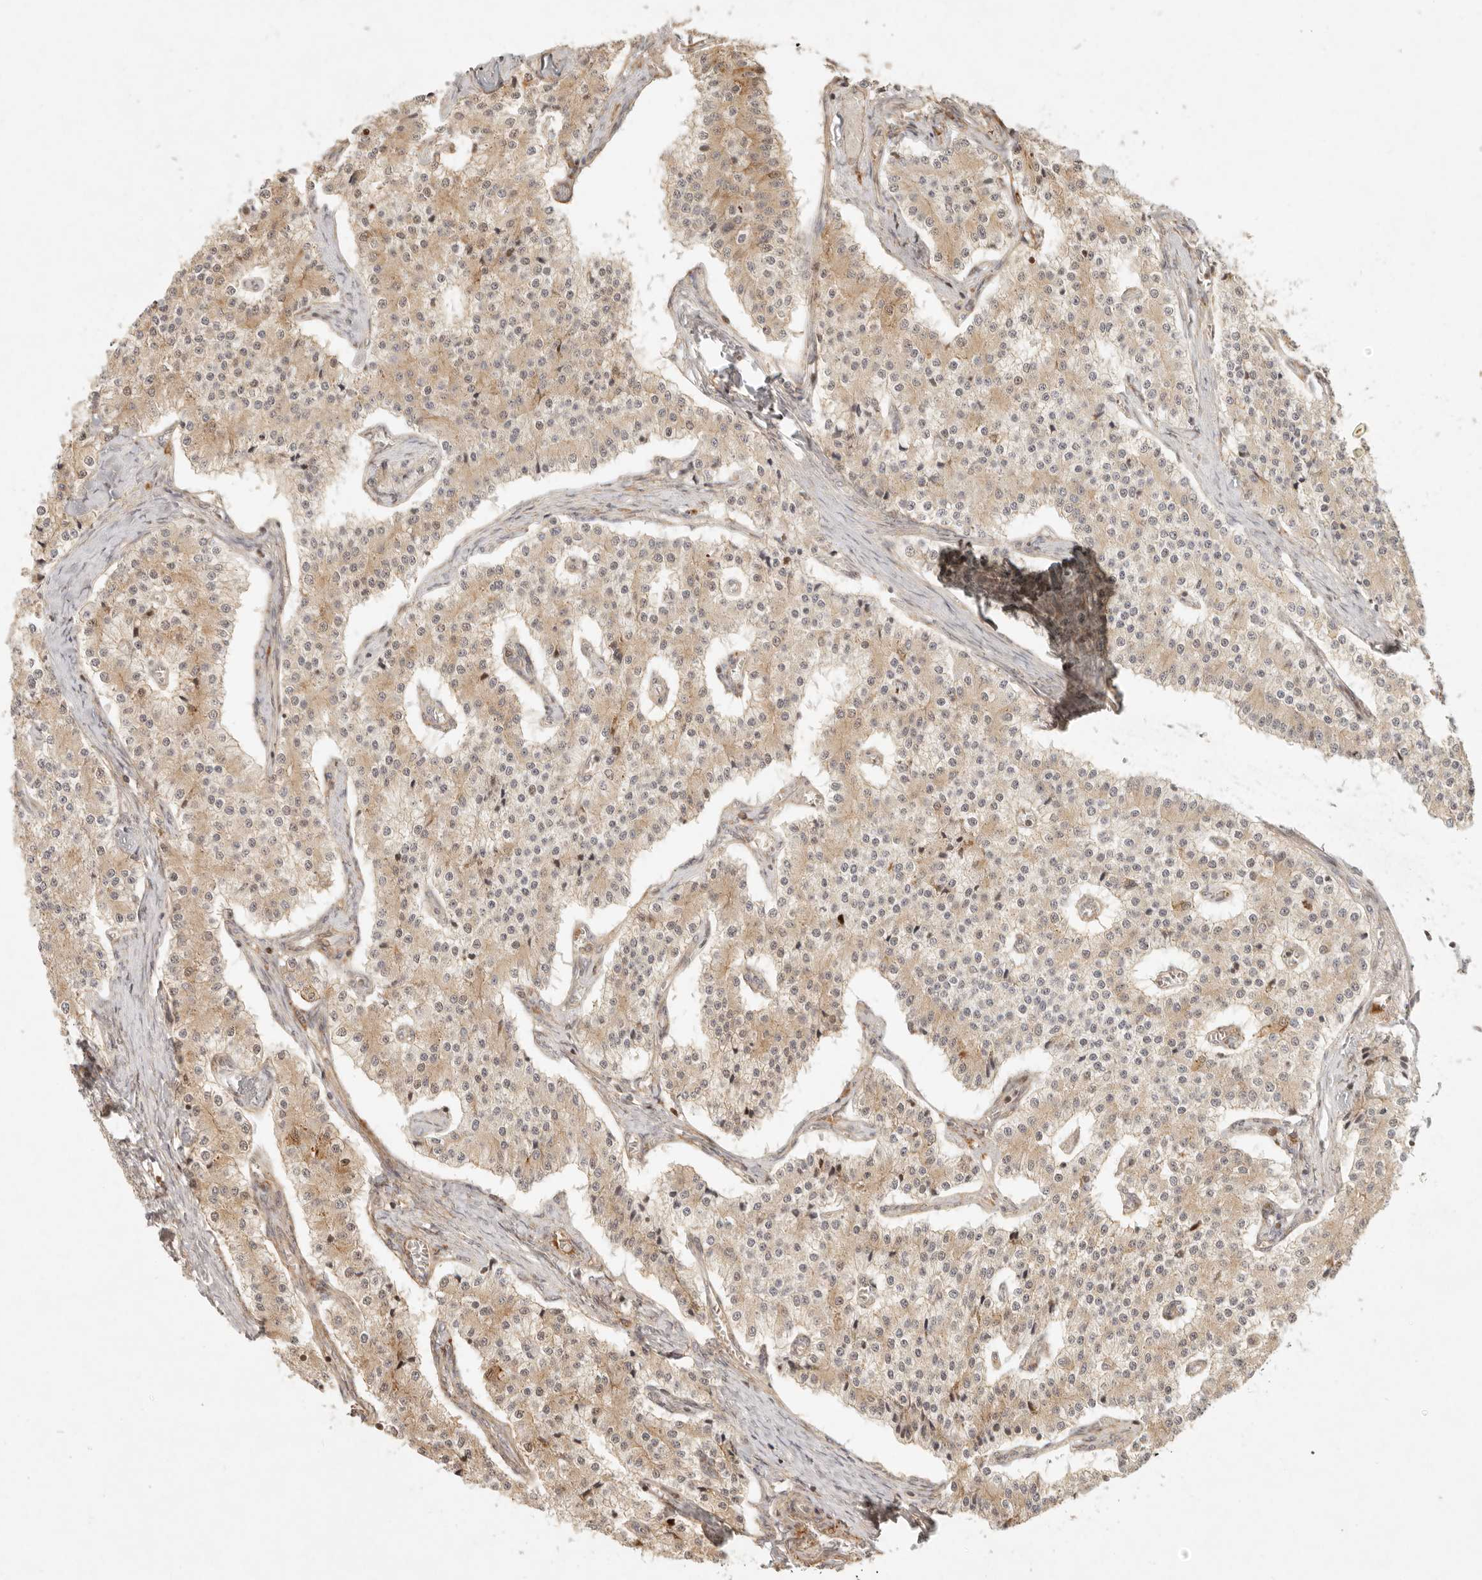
{"staining": {"intensity": "moderate", "quantity": ">75%", "location": "cytoplasmic/membranous"}, "tissue": "carcinoid", "cell_type": "Tumor cells", "image_type": "cancer", "snomed": [{"axis": "morphology", "description": "Carcinoid, malignant, NOS"}, {"axis": "topography", "description": "Colon"}], "caption": "An immunohistochemistry (IHC) image of neoplastic tissue is shown. Protein staining in brown shows moderate cytoplasmic/membranous positivity in carcinoid within tumor cells.", "gene": "KLHL38", "patient": {"sex": "female", "age": 52}}